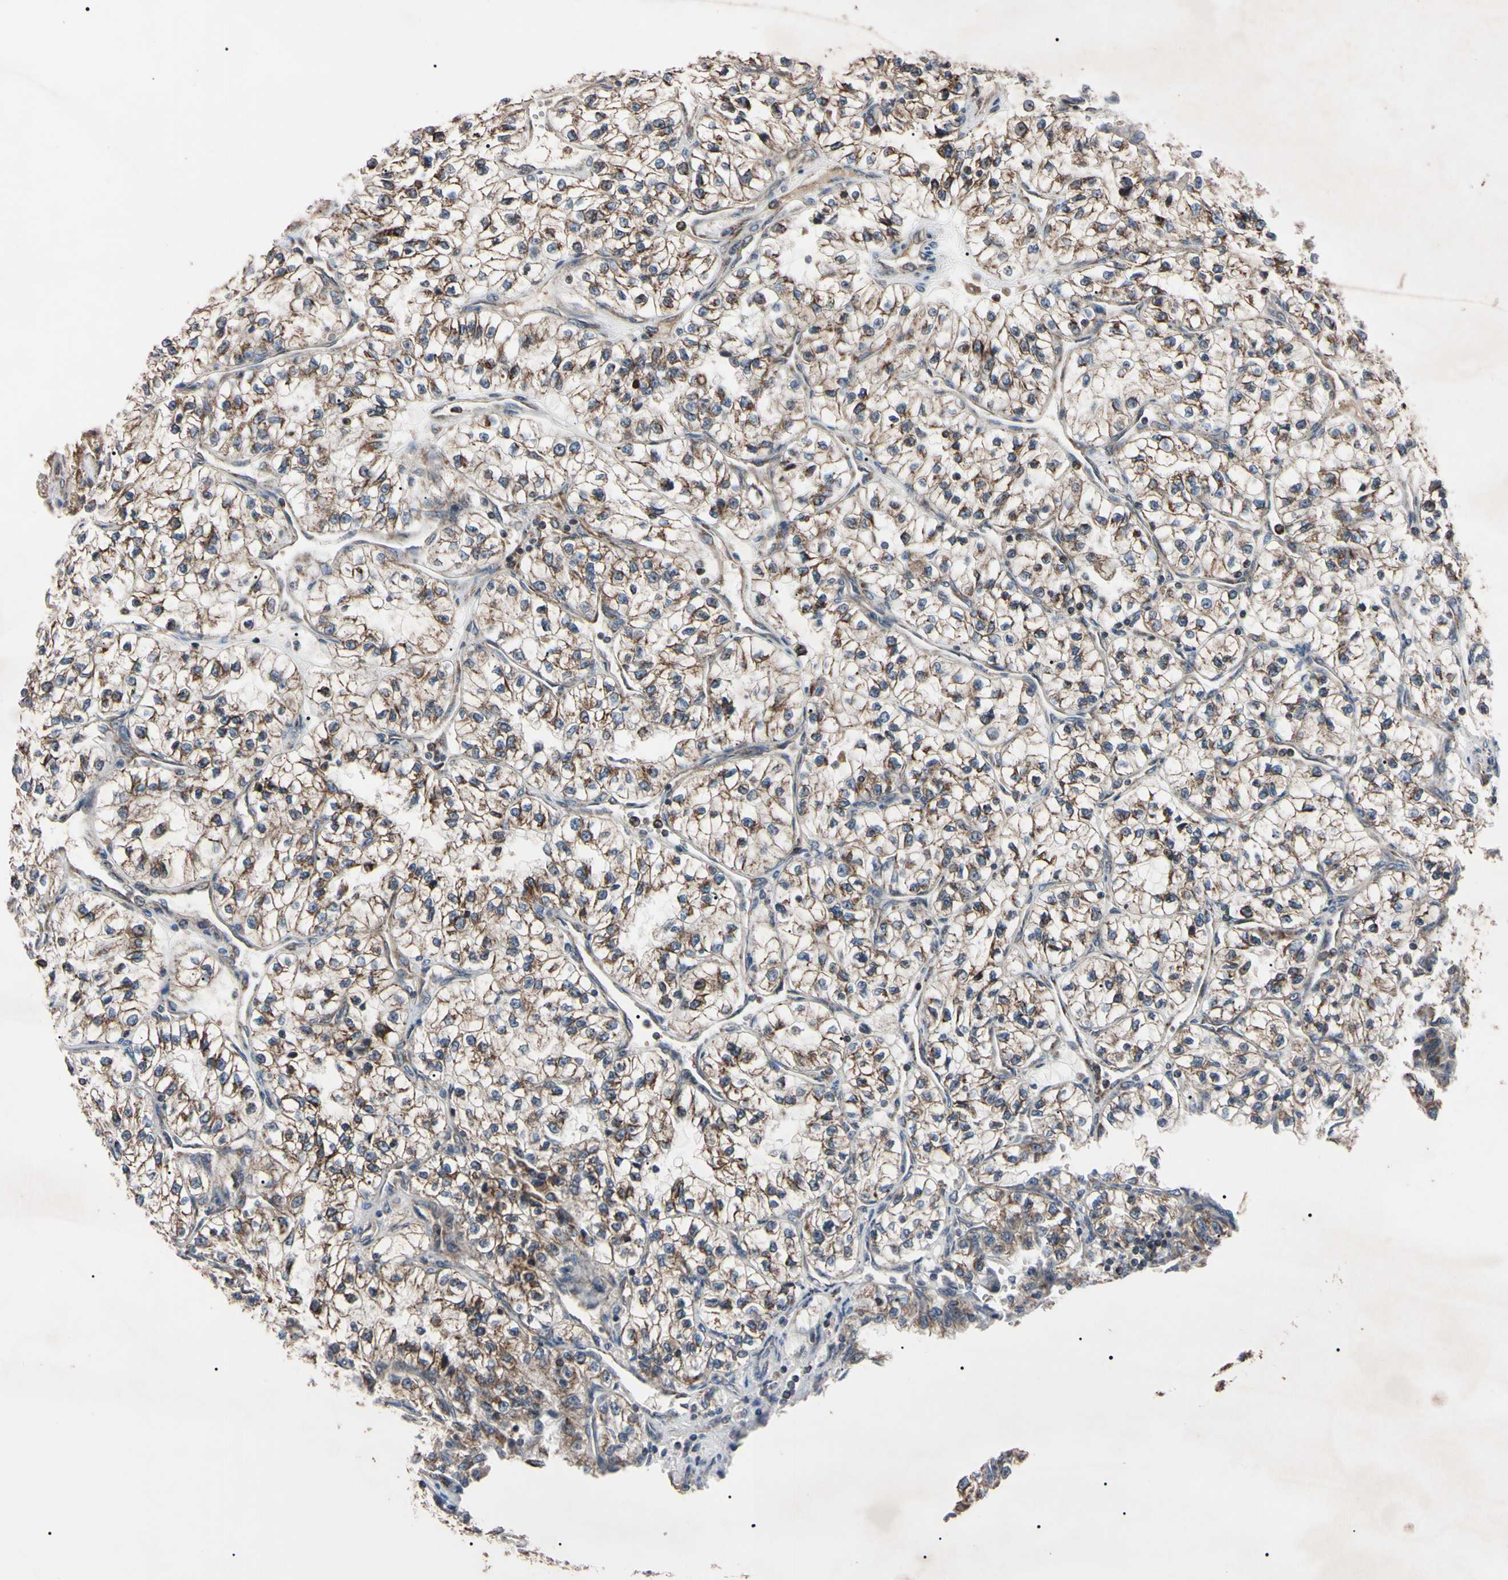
{"staining": {"intensity": "weak", "quantity": "25%-75%", "location": "none"}, "tissue": "renal cancer", "cell_type": "Tumor cells", "image_type": "cancer", "snomed": [{"axis": "morphology", "description": "Adenocarcinoma, NOS"}, {"axis": "topography", "description": "Kidney"}], "caption": "A low amount of weak None staining is identified in about 25%-75% of tumor cells in renal cancer tissue. The protein of interest is stained brown, and the nuclei are stained in blue (DAB (3,3'-diaminobenzidine) IHC with brightfield microscopy, high magnification).", "gene": "TNFRSF1A", "patient": {"sex": "female", "age": 57}}